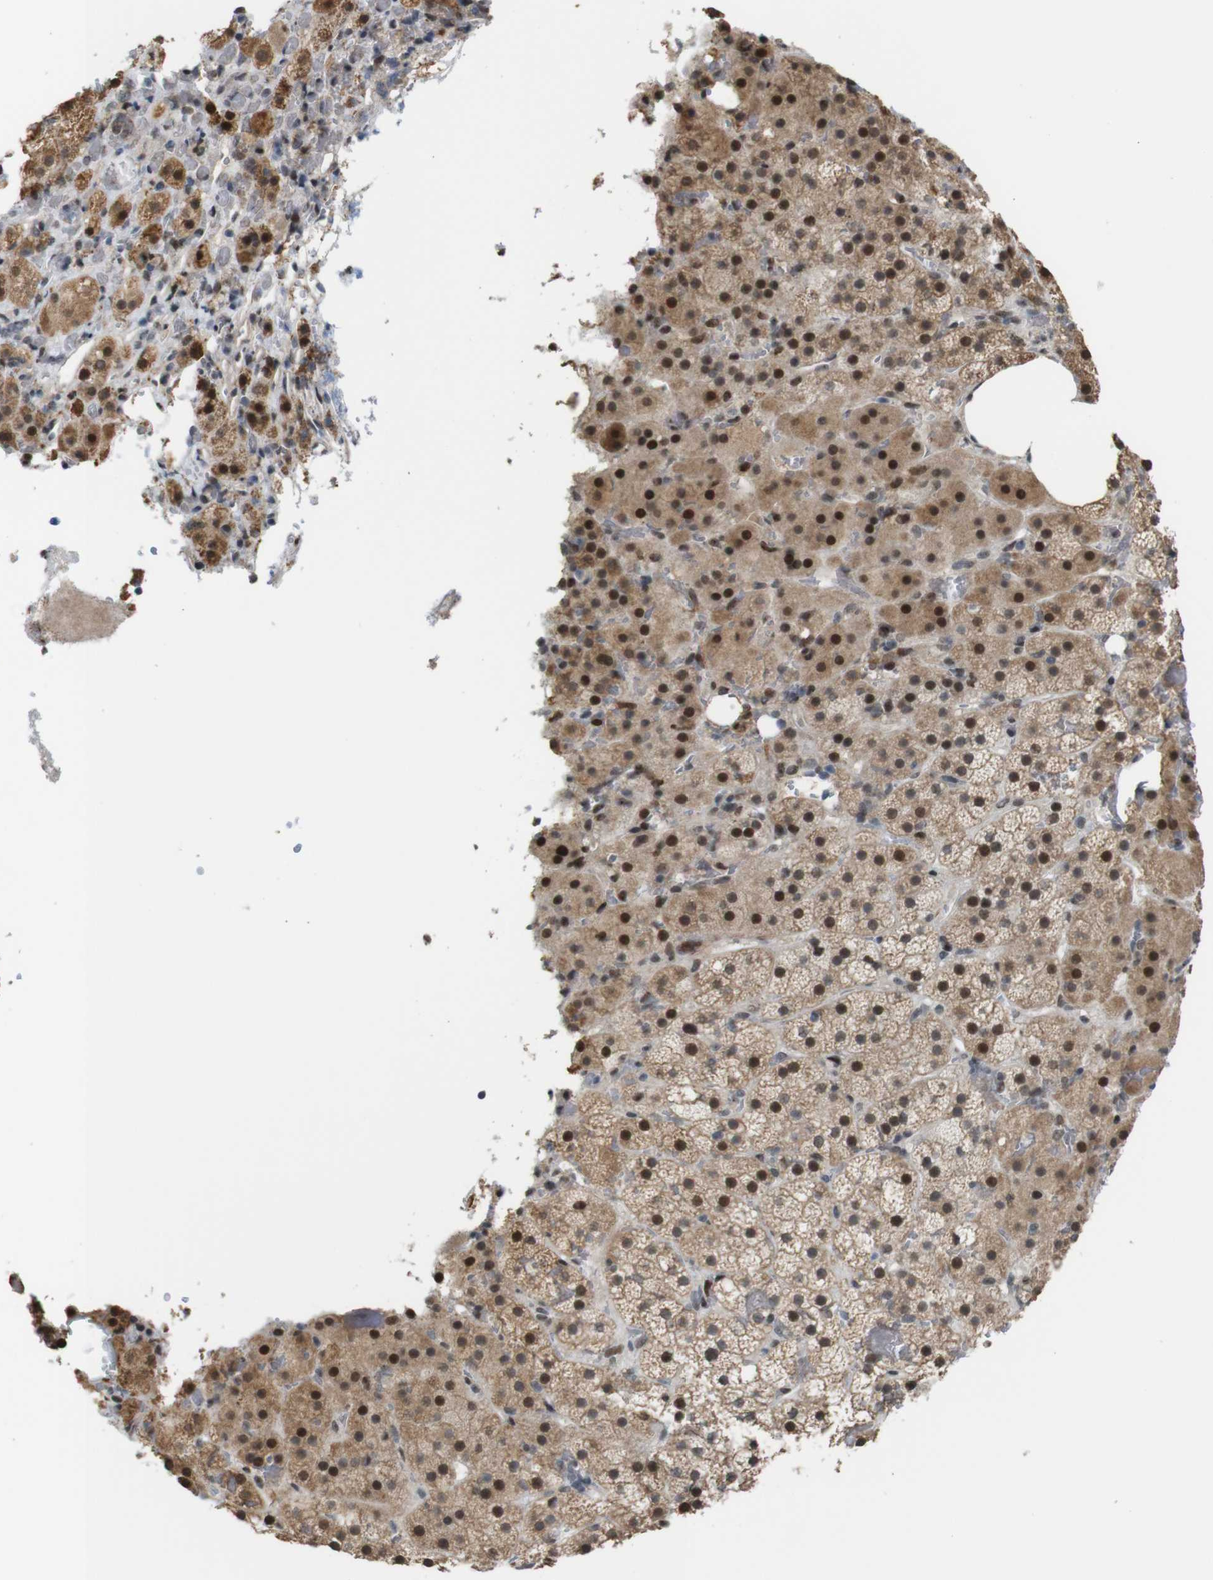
{"staining": {"intensity": "moderate", "quantity": ">75%", "location": "cytoplasmic/membranous,nuclear"}, "tissue": "adrenal gland", "cell_type": "Glandular cells", "image_type": "normal", "snomed": [{"axis": "morphology", "description": "Normal tissue, NOS"}, {"axis": "topography", "description": "Adrenal gland"}], "caption": "Protein staining of unremarkable adrenal gland demonstrates moderate cytoplasmic/membranous,nuclear expression in approximately >75% of glandular cells. (DAB = brown stain, brightfield microscopy at high magnification).", "gene": "PNMA8A", "patient": {"sex": "female", "age": 59}}